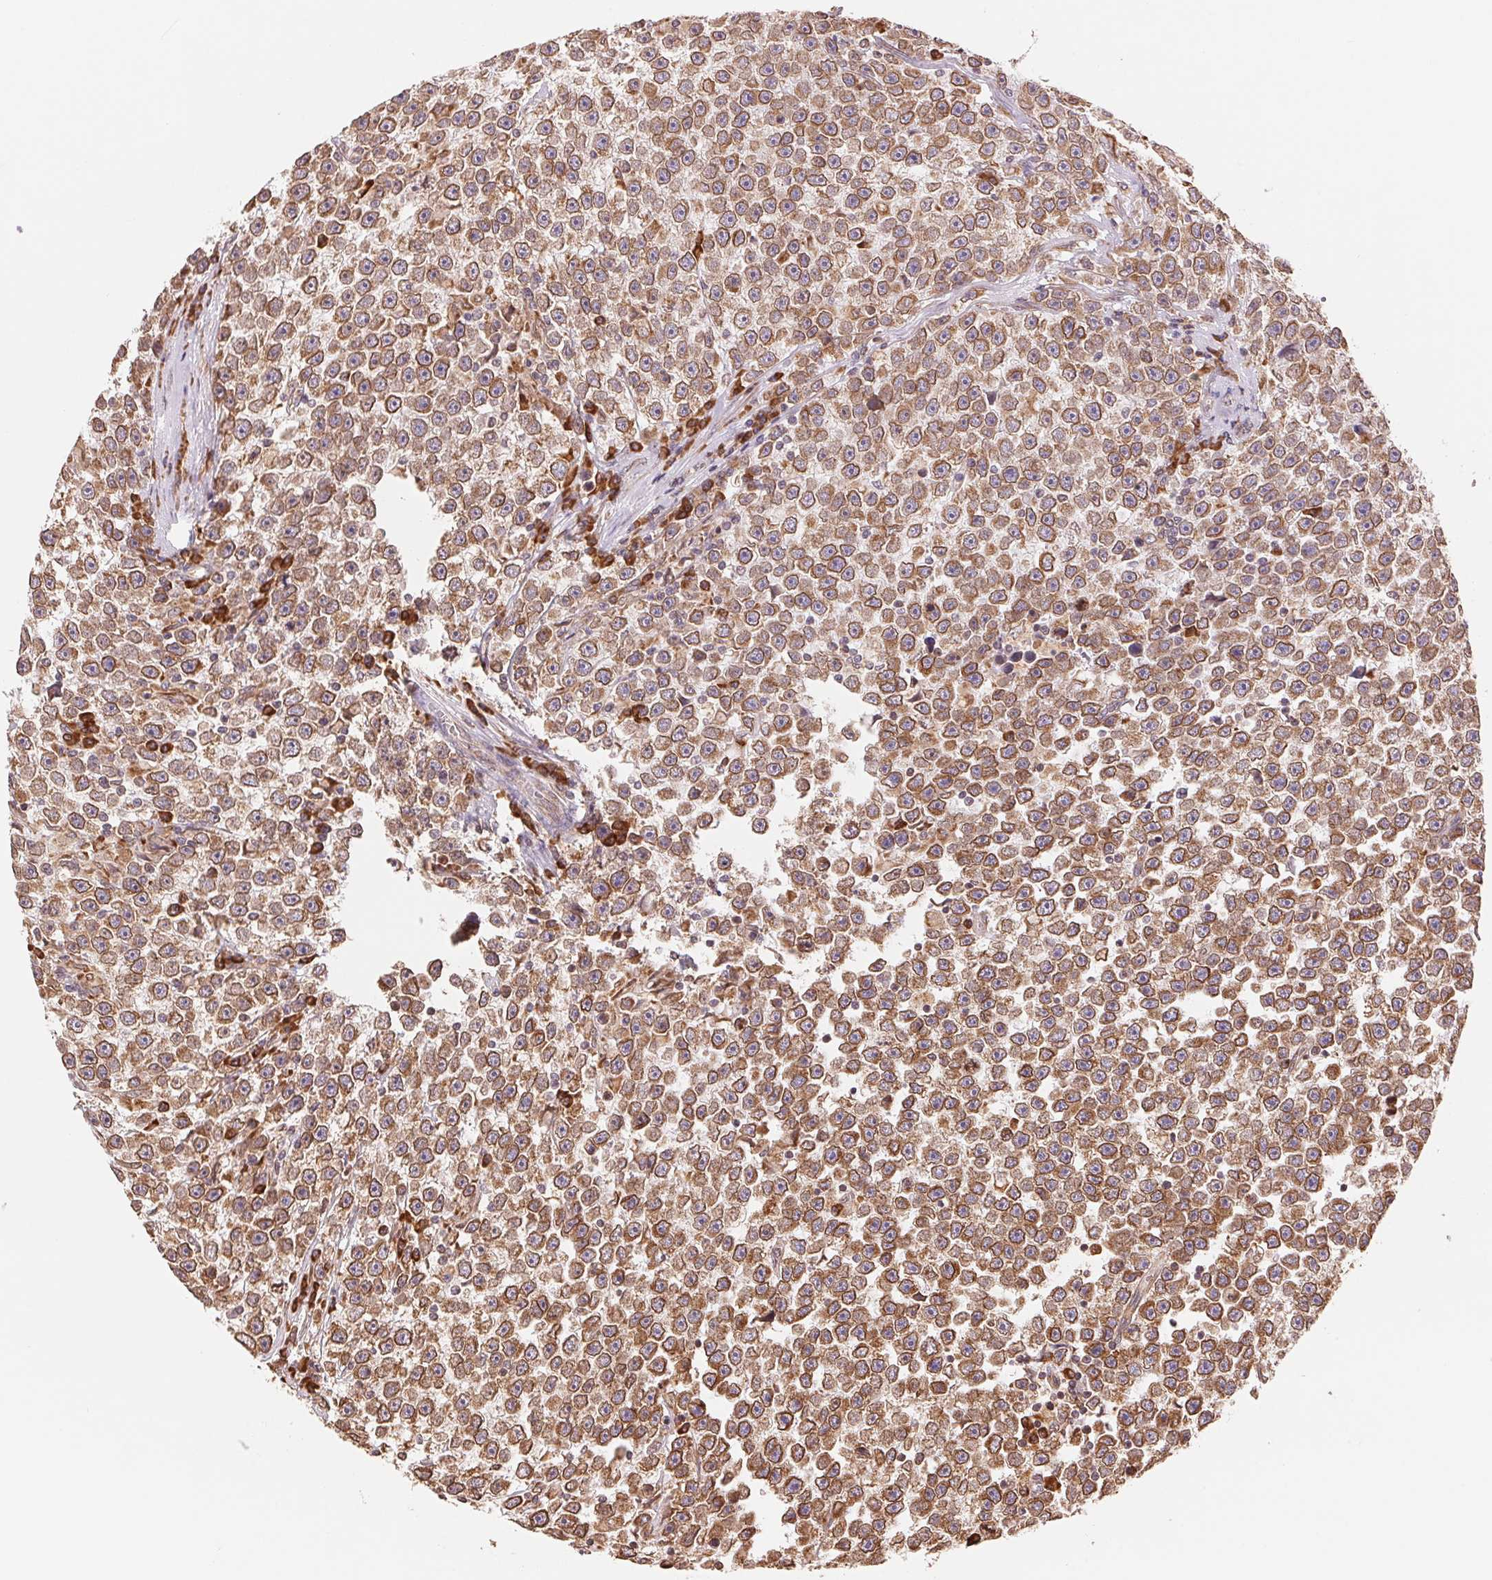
{"staining": {"intensity": "moderate", "quantity": ">75%", "location": "cytoplasmic/membranous,nuclear"}, "tissue": "testis cancer", "cell_type": "Tumor cells", "image_type": "cancer", "snomed": [{"axis": "morphology", "description": "Seminoma, NOS"}, {"axis": "topography", "description": "Testis"}], "caption": "Testis cancer (seminoma) tissue shows moderate cytoplasmic/membranous and nuclear positivity in about >75% of tumor cells The staining was performed using DAB (3,3'-diaminobenzidine), with brown indicating positive protein expression. Nuclei are stained blue with hematoxylin.", "gene": "RPN1", "patient": {"sex": "male", "age": 31}}